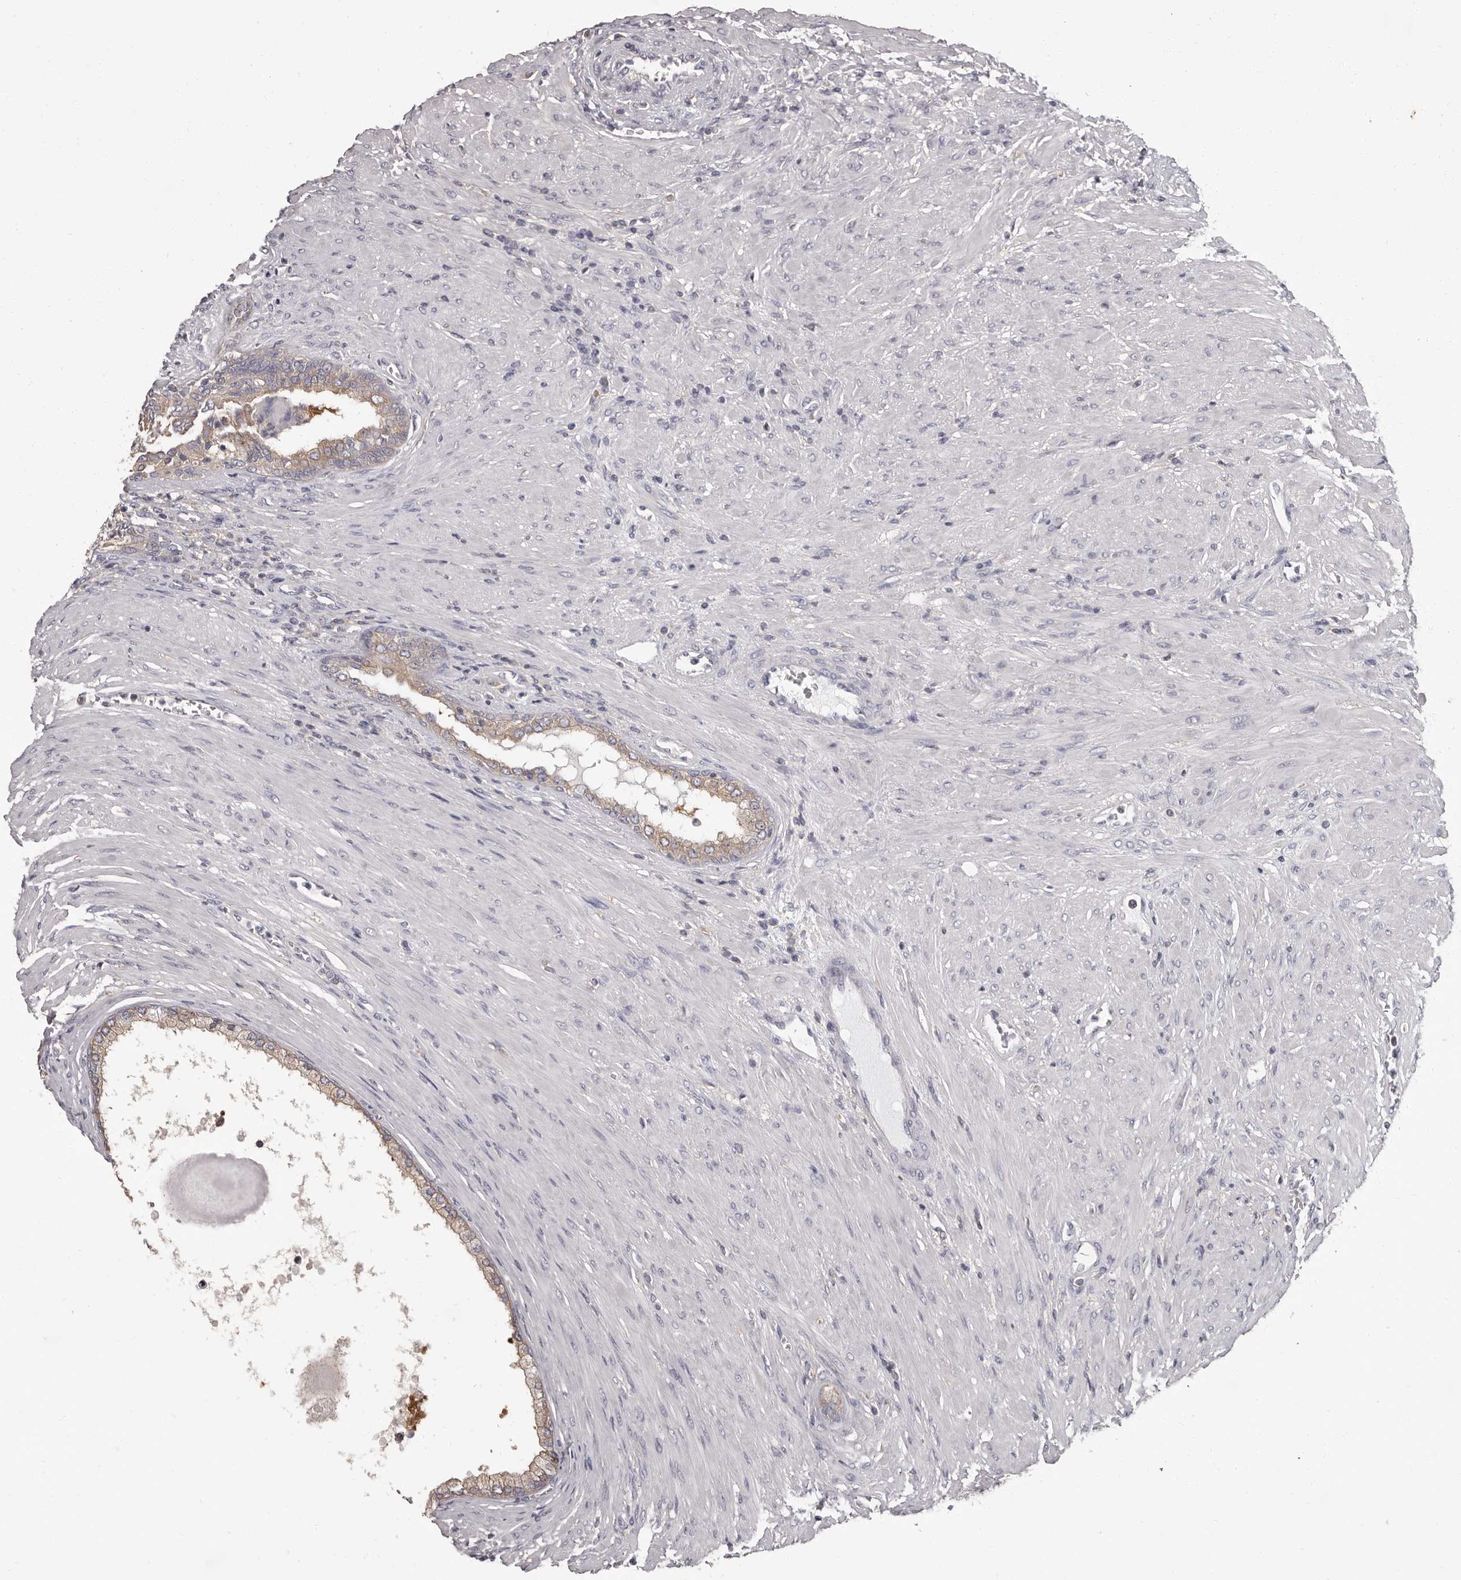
{"staining": {"intensity": "weak", "quantity": ">75%", "location": "cytoplasmic/membranous"}, "tissue": "prostate cancer", "cell_type": "Tumor cells", "image_type": "cancer", "snomed": [{"axis": "morphology", "description": "Normal tissue, NOS"}, {"axis": "morphology", "description": "Adenocarcinoma, Low grade"}, {"axis": "topography", "description": "Prostate"}, {"axis": "topography", "description": "Peripheral nerve tissue"}], "caption": "Prostate cancer tissue exhibits weak cytoplasmic/membranous expression in approximately >75% of tumor cells", "gene": "APEH", "patient": {"sex": "male", "age": 71}}